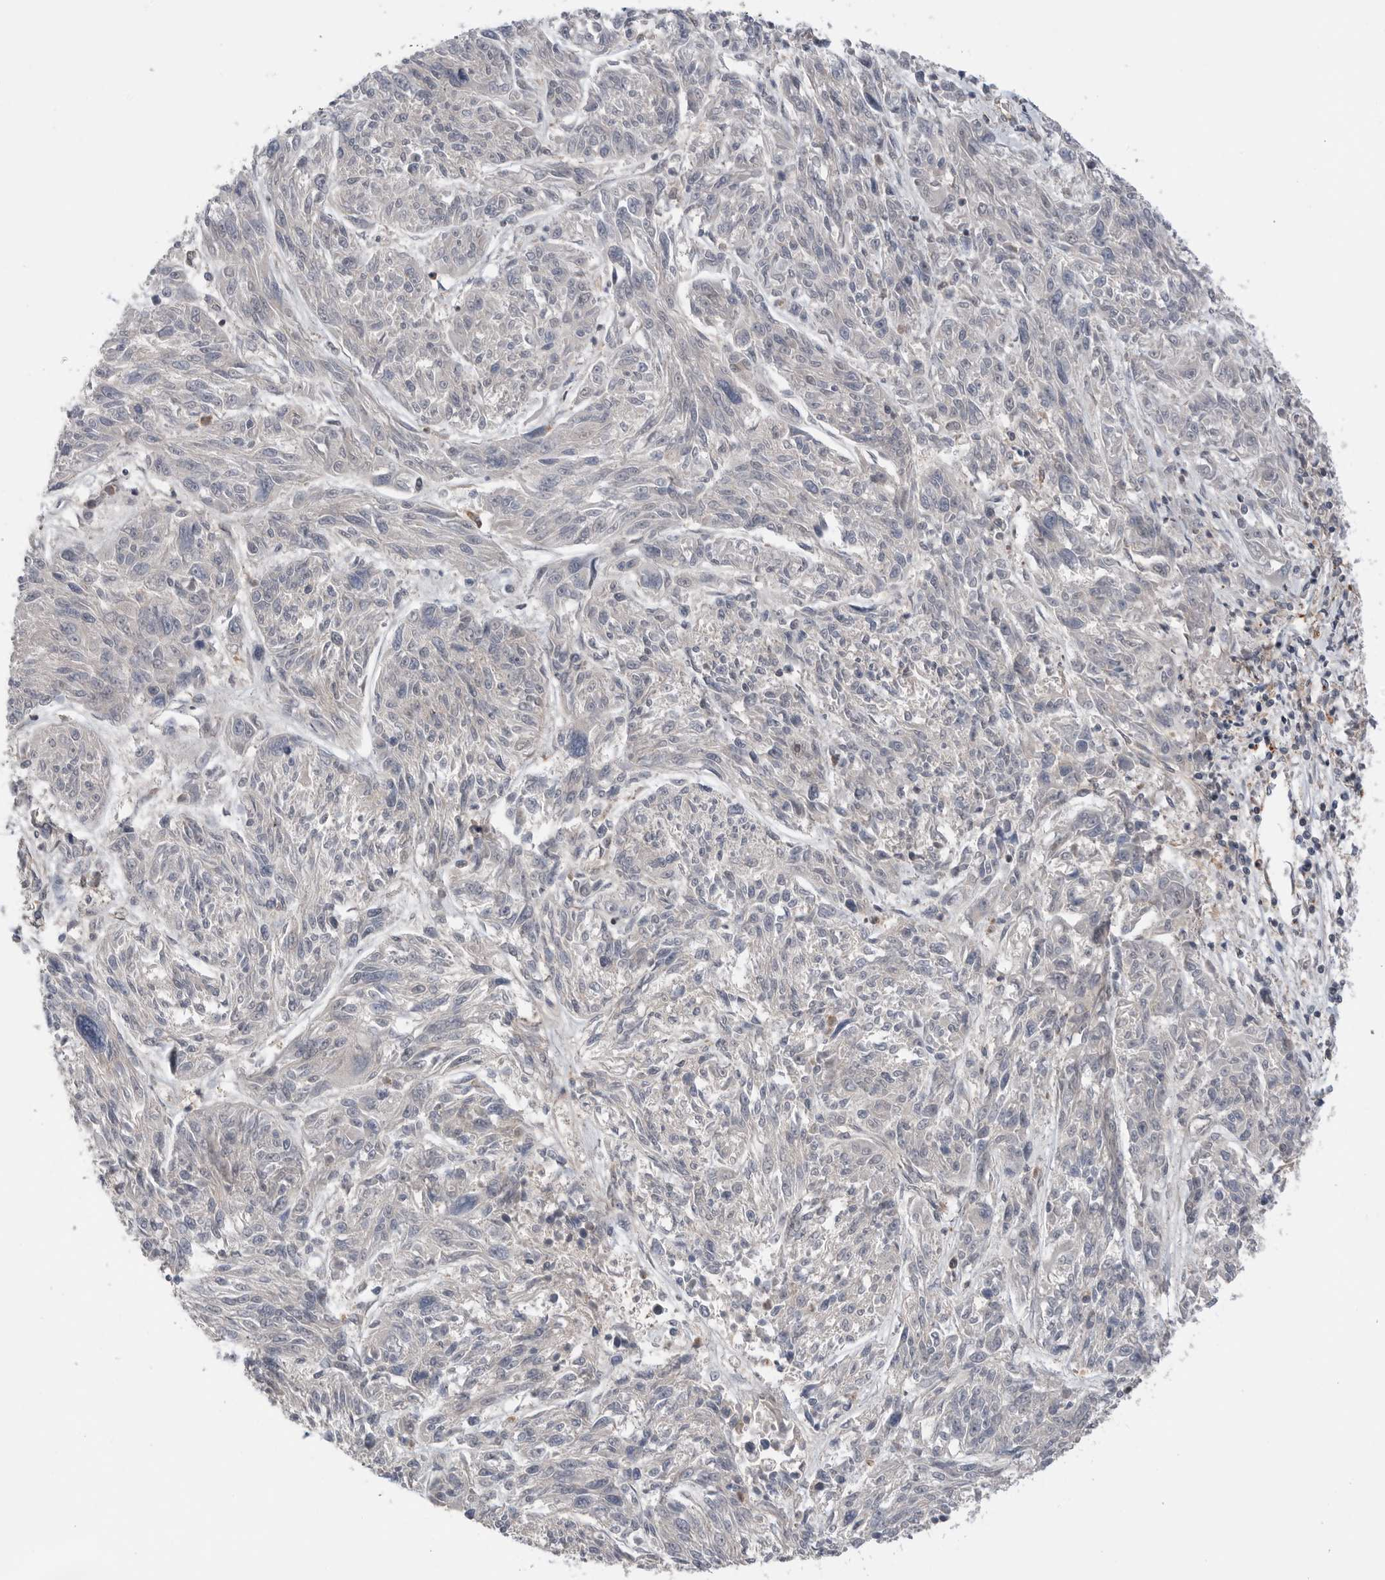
{"staining": {"intensity": "negative", "quantity": "none", "location": "none"}, "tissue": "melanoma", "cell_type": "Tumor cells", "image_type": "cancer", "snomed": [{"axis": "morphology", "description": "Malignant melanoma, NOS"}, {"axis": "topography", "description": "Skin"}], "caption": "DAB immunohistochemical staining of malignant melanoma exhibits no significant staining in tumor cells.", "gene": "PEAK1", "patient": {"sex": "male", "age": 53}}